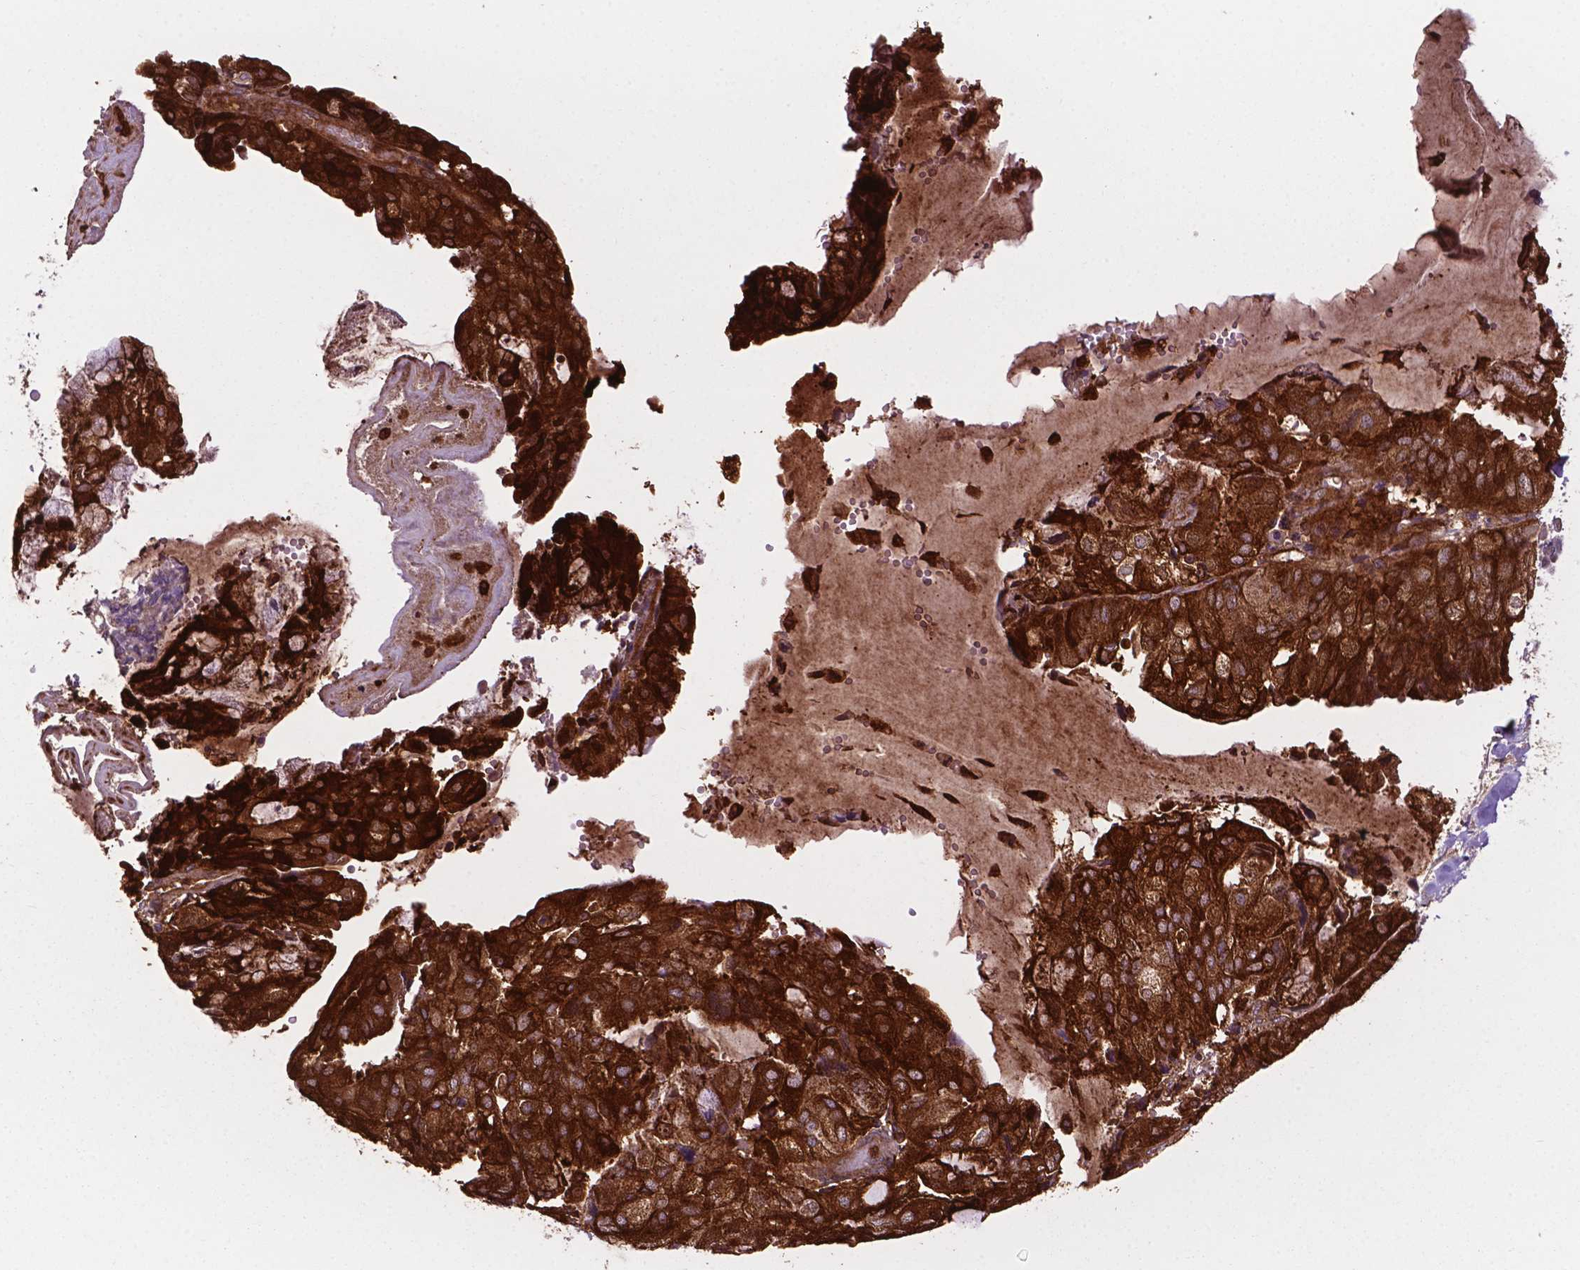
{"staining": {"intensity": "strong", "quantity": ">75%", "location": "cytoplasmic/membranous"}, "tissue": "endometrial cancer", "cell_type": "Tumor cells", "image_type": "cancer", "snomed": [{"axis": "morphology", "description": "Adenocarcinoma, NOS"}, {"axis": "topography", "description": "Endometrium"}], "caption": "The histopathology image shows a brown stain indicating the presence of a protein in the cytoplasmic/membranous of tumor cells in endometrial cancer (adenocarcinoma).", "gene": "SMAD3", "patient": {"sex": "female", "age": 81}}